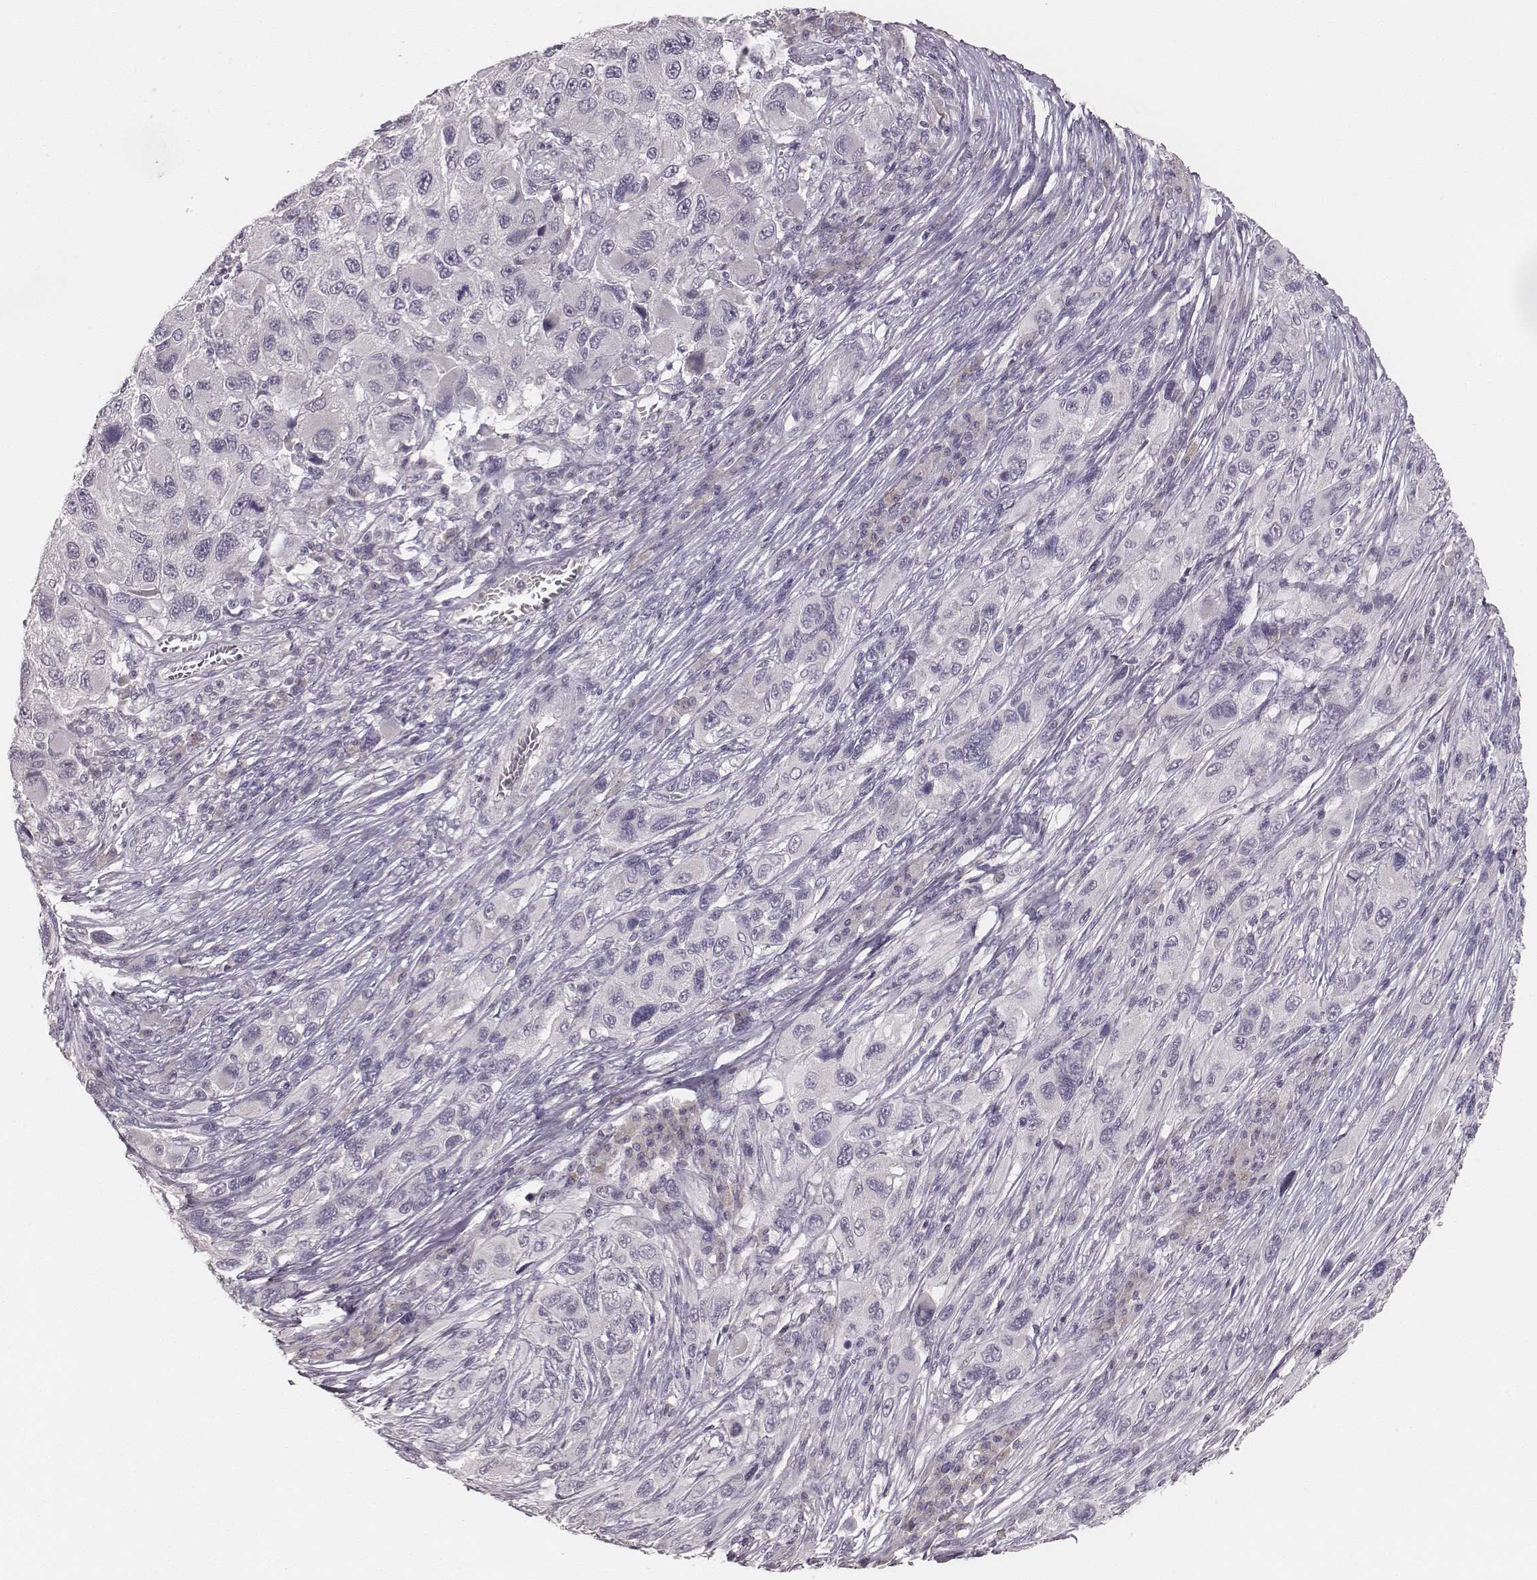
{"staining": {"intensity": "negative", "quantity": "none", "location": "none"}, "tissue": "melanoma", "cell_type": "Tumor cells", "image_type": "cancer", "snomed": [{"axis": "morphology", "description": "Malignant melanoma, NOS"}, {"axis": "topography", "description": "Skin"}], "caption": "Photomicrograph shows no protein staining in tumor cells of malignant melanoma tissue.", "gene": "LY6K", "patient": {"sex": "male", "age": 53}}